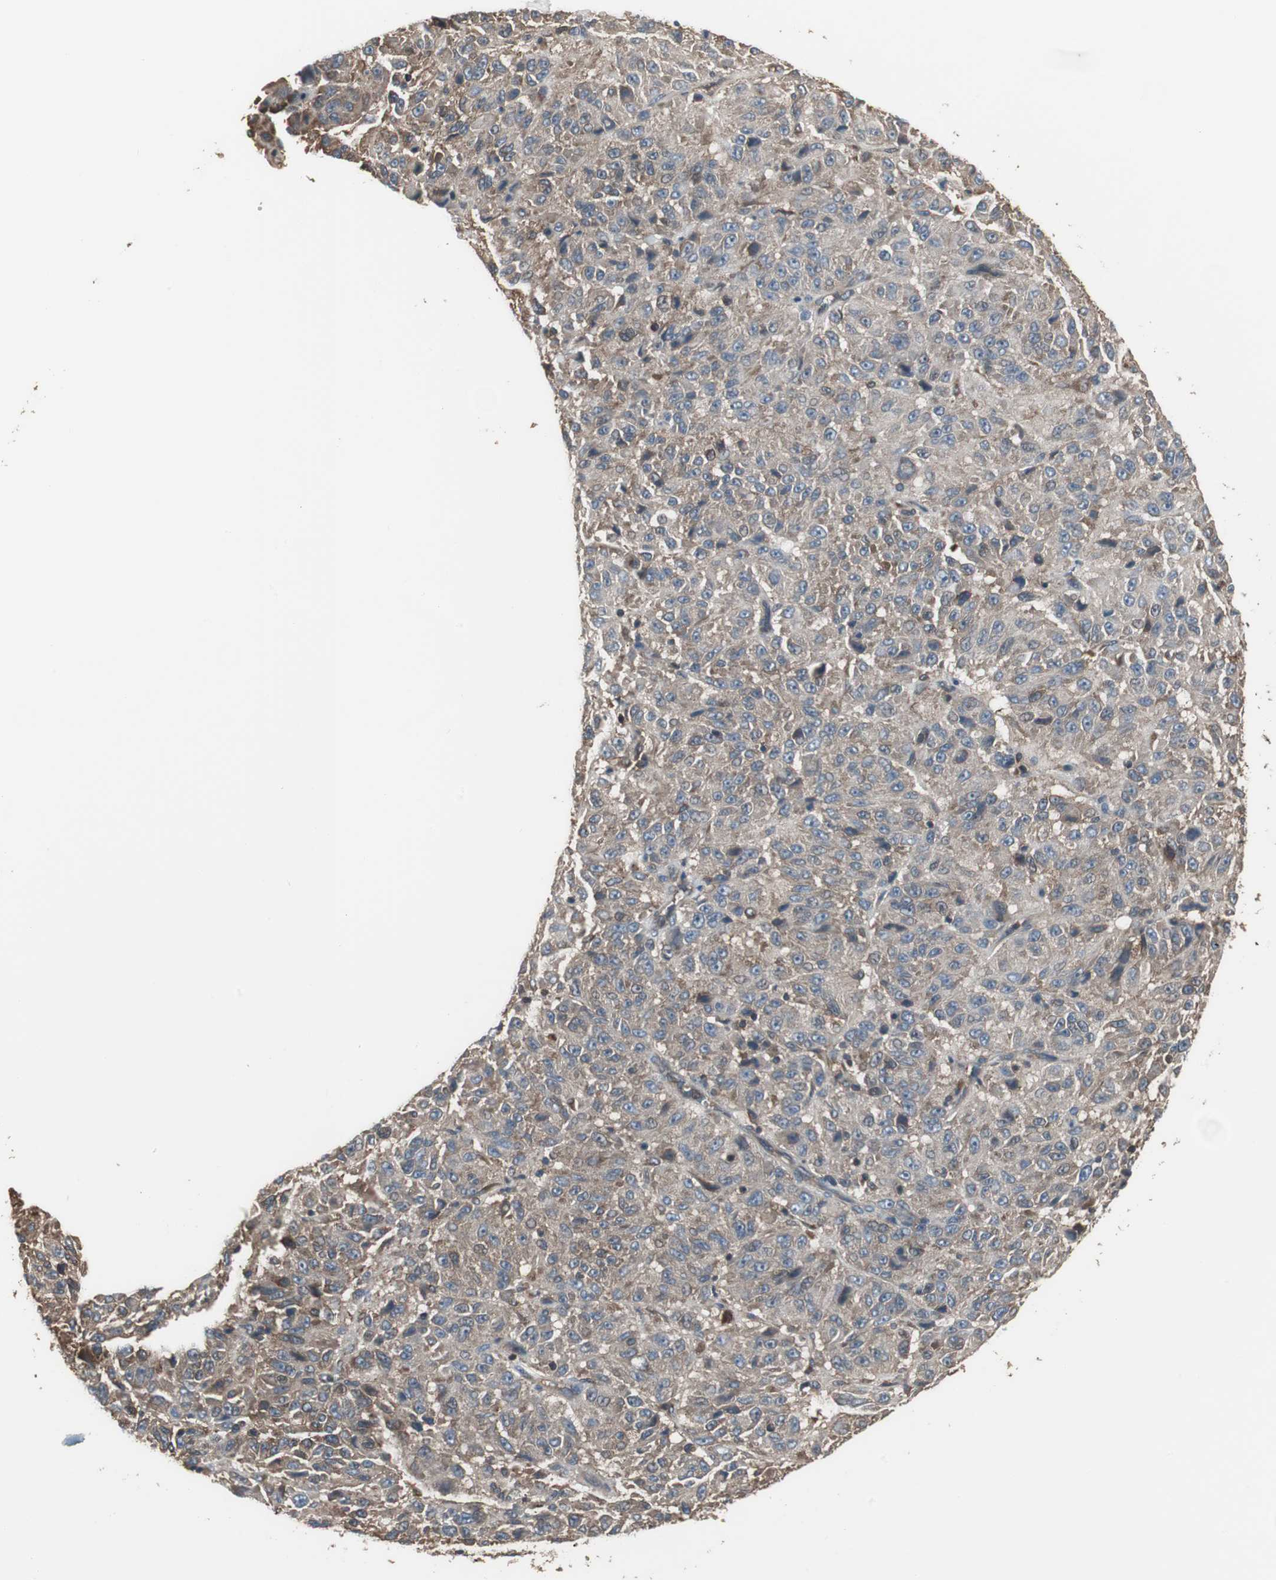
{"staining": {"intensity": "weak", "quantity": "25%-75%", "location": "cytoplasmic/membranous"}, "tissue": "melanoma", "cell_type": "Tumor cells", "image_type": "cancer", "snomed": [{"axis": "morphology", "description": "Malignant melanoma, Metastatic site"}, {"axis": "topography", "description": "Lung"}], "caption": "A histopathology image showing weak cytoplasmic/membranous staining in approximately 25%-75% of tumor cells in melanoma, as visualized by brown immunohistochemical staining.", "gene": "CAPNS1", "patient": {"sex": "male", "age": 64}}